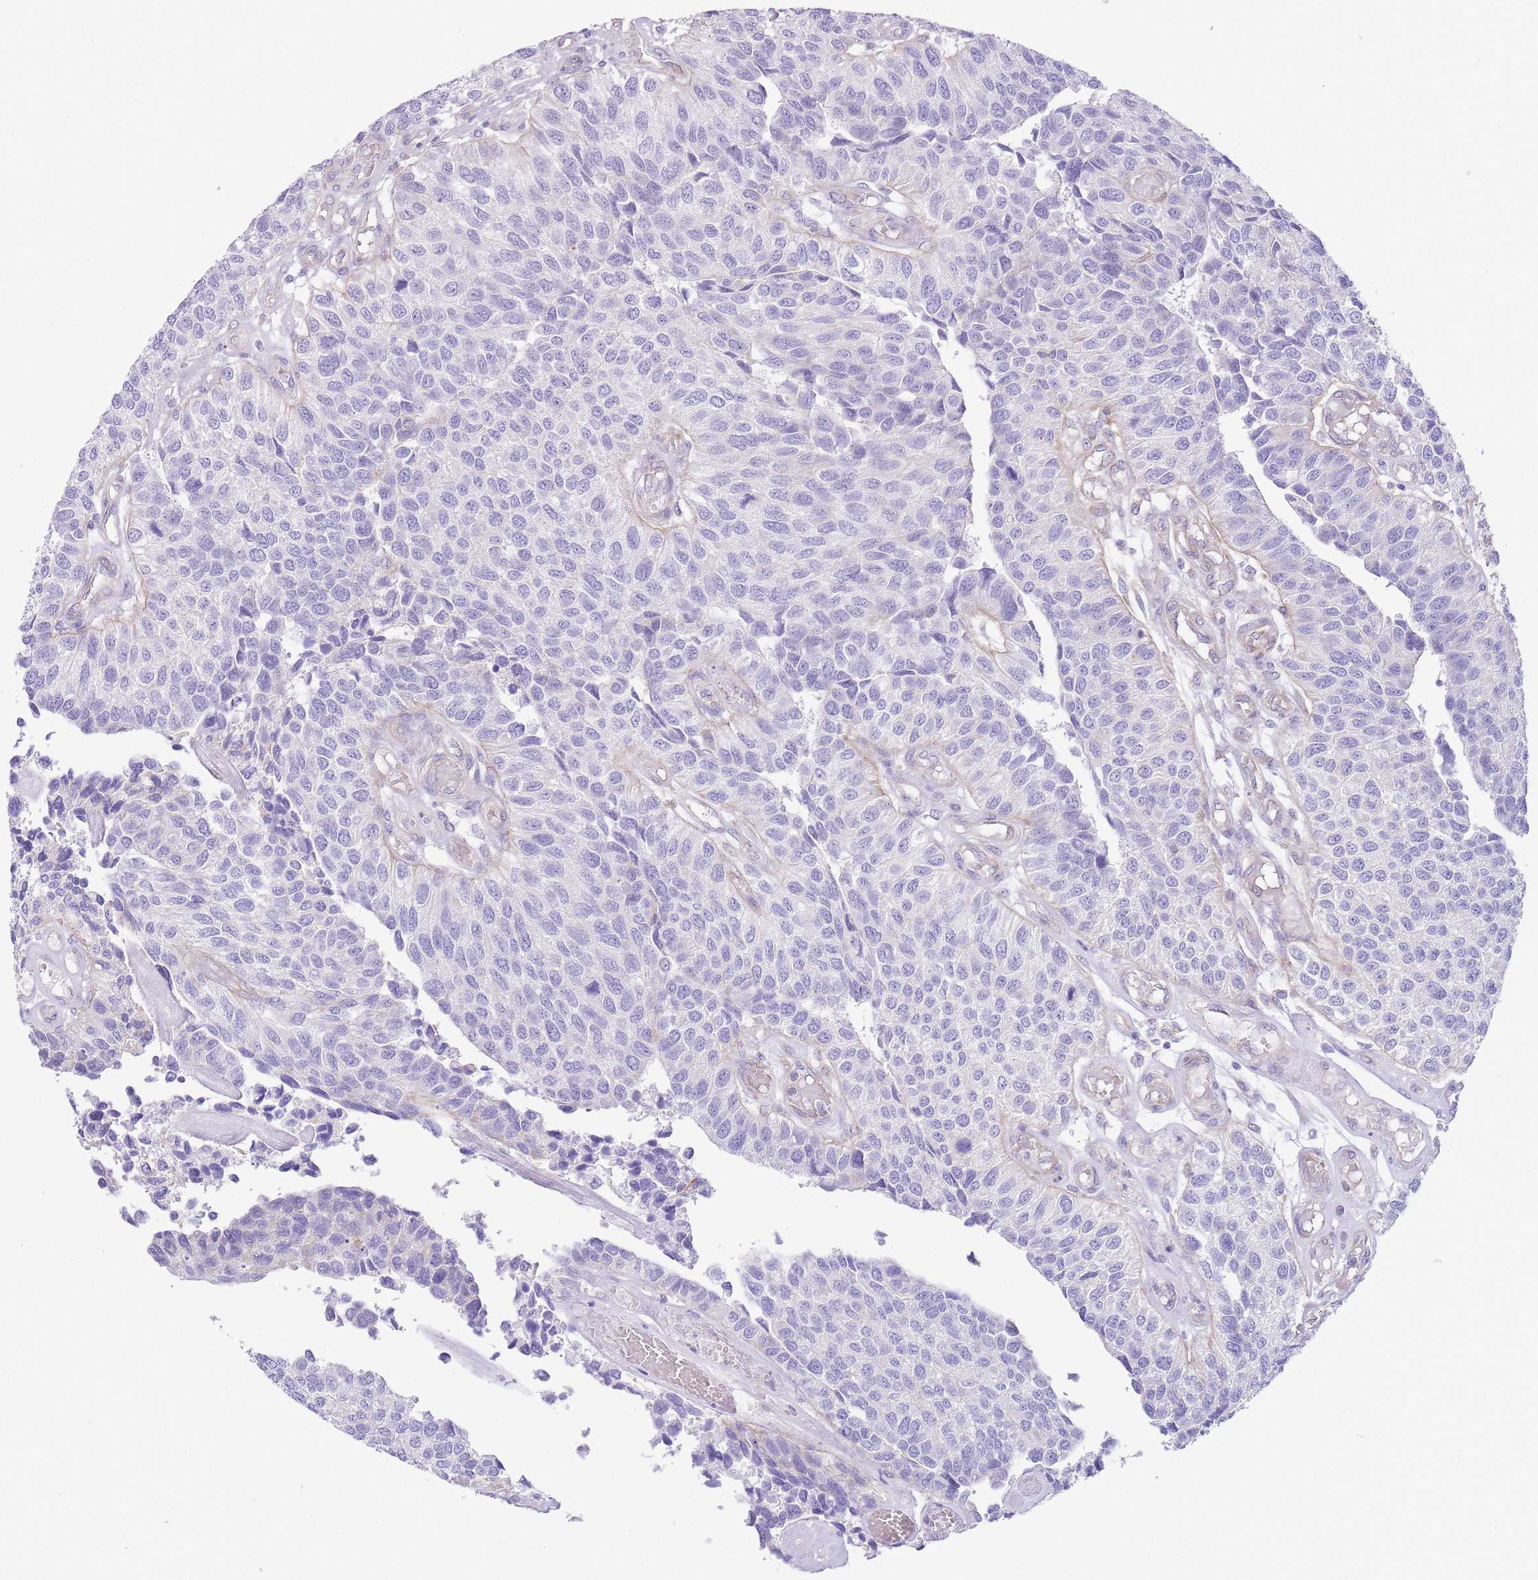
{"staining": {"intensity": "negative", "quantity": "none", "location": "none"}, "tissue": "urothelial cancer", "cell_type": "Tumor cells", "image_type": "cancer", "snomed": [{"axis": "morphology", "description": "Urothelial carcinoma, NOS"}, {"axis": "topography", "description": "Urinary bladder"}], "caption": "Immunohistochemistry of transitional cell carcinoma exhibits no expression in tumor cells.", "gene": "RBP3", "patient": {"sex": "male", "age": 55}}